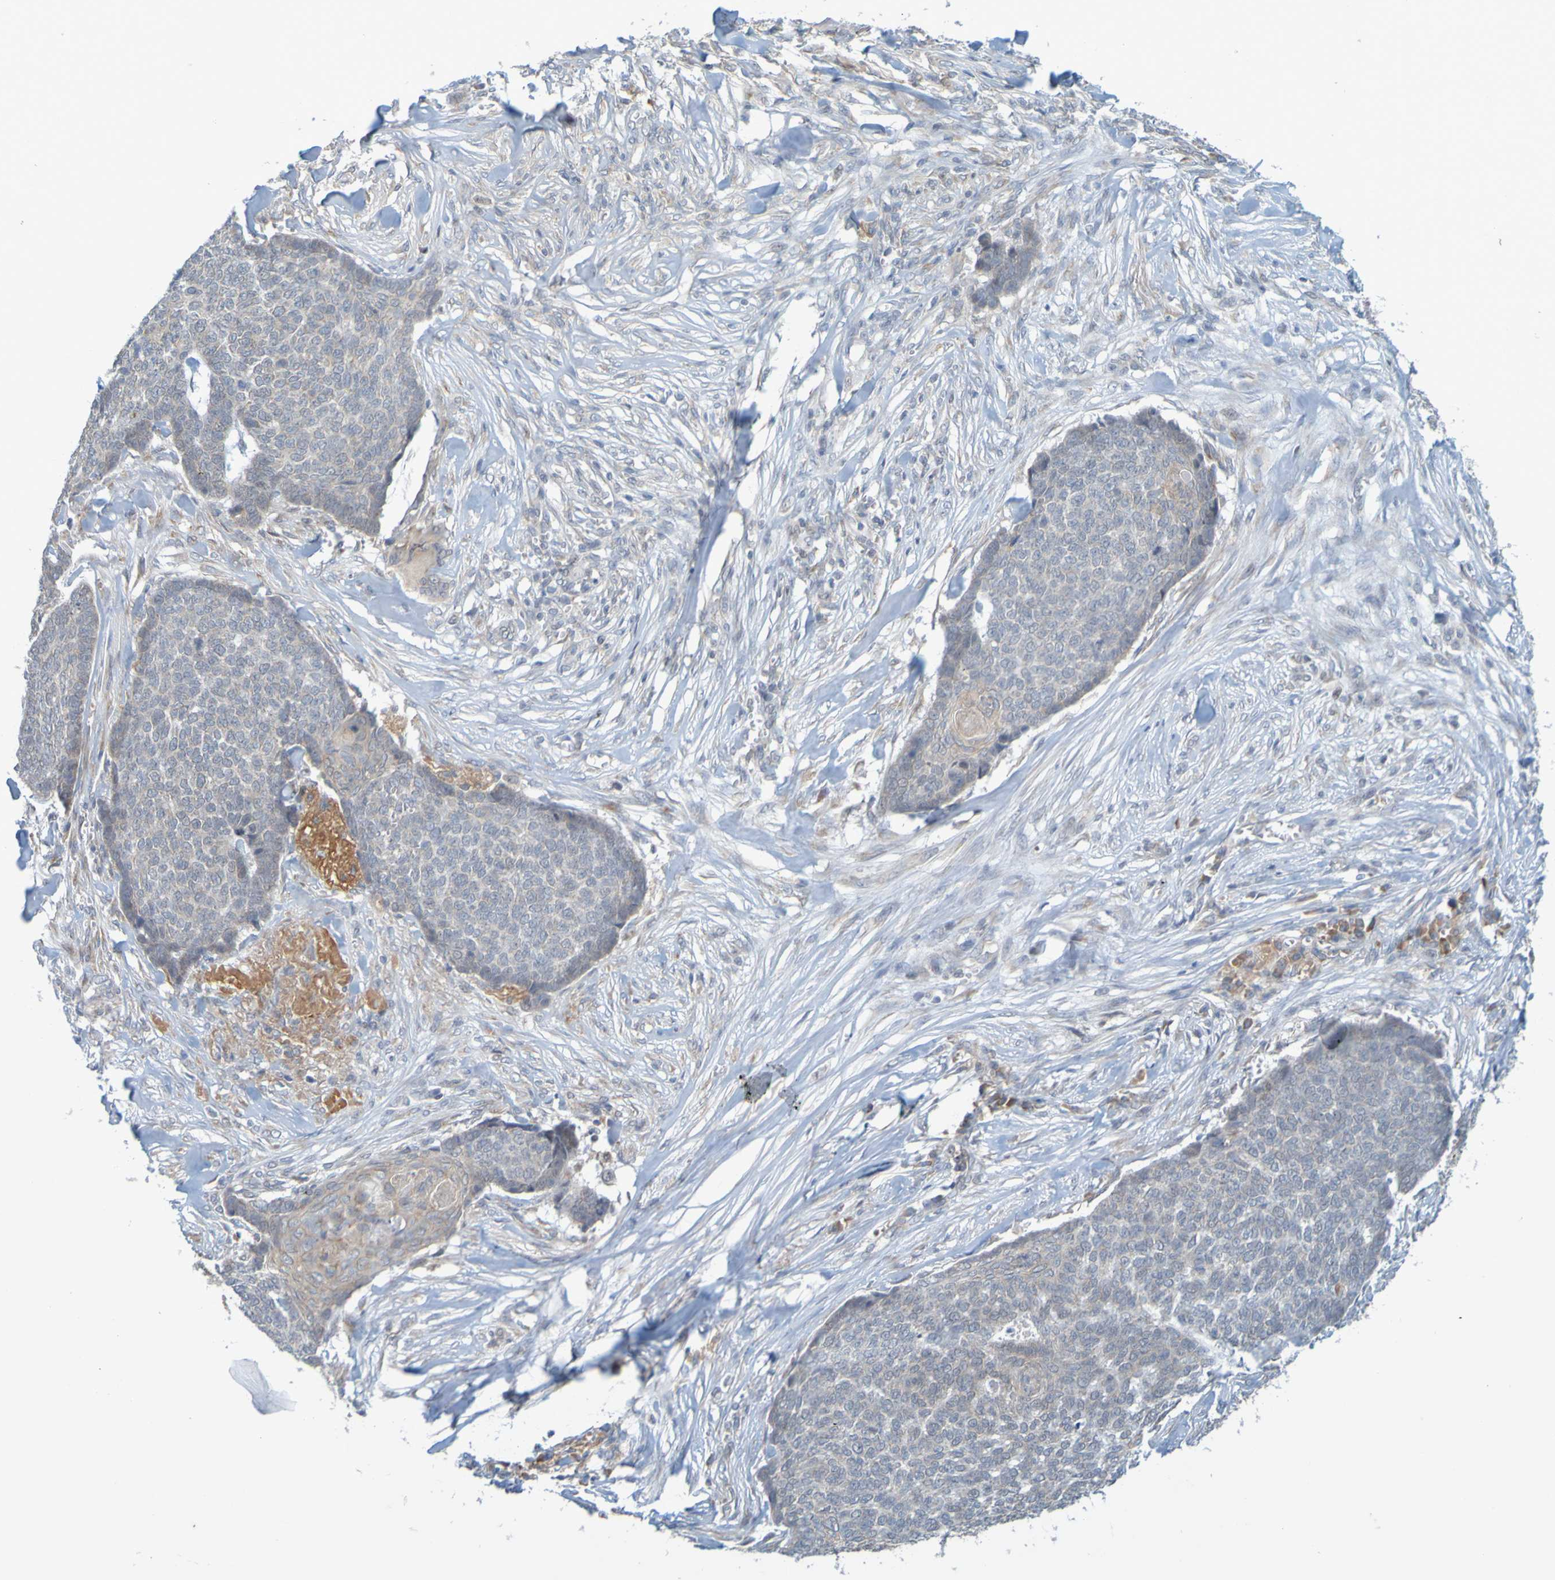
{"staining": {"intensity": "weak", "quantity": "25%-75%", "location": "cytoplasmic/membranous"}, "tissue": "skin cancer", "cell_type": "Tumor cells", "image_type": "cancer", "snomed": [{"axis": "morphology", "description": "Basal cell carcinoma"}, {"axis": "topography", "description": "Skin"}], "caption": "Skin cancer (basal cell carcinoma) stained with IHC shows weak cytoplasmic/membranous positivity in approximately 25%-75% of tumor cells.", "gene": "MOGS", "patient": {"sex": "male", "age": 84}}